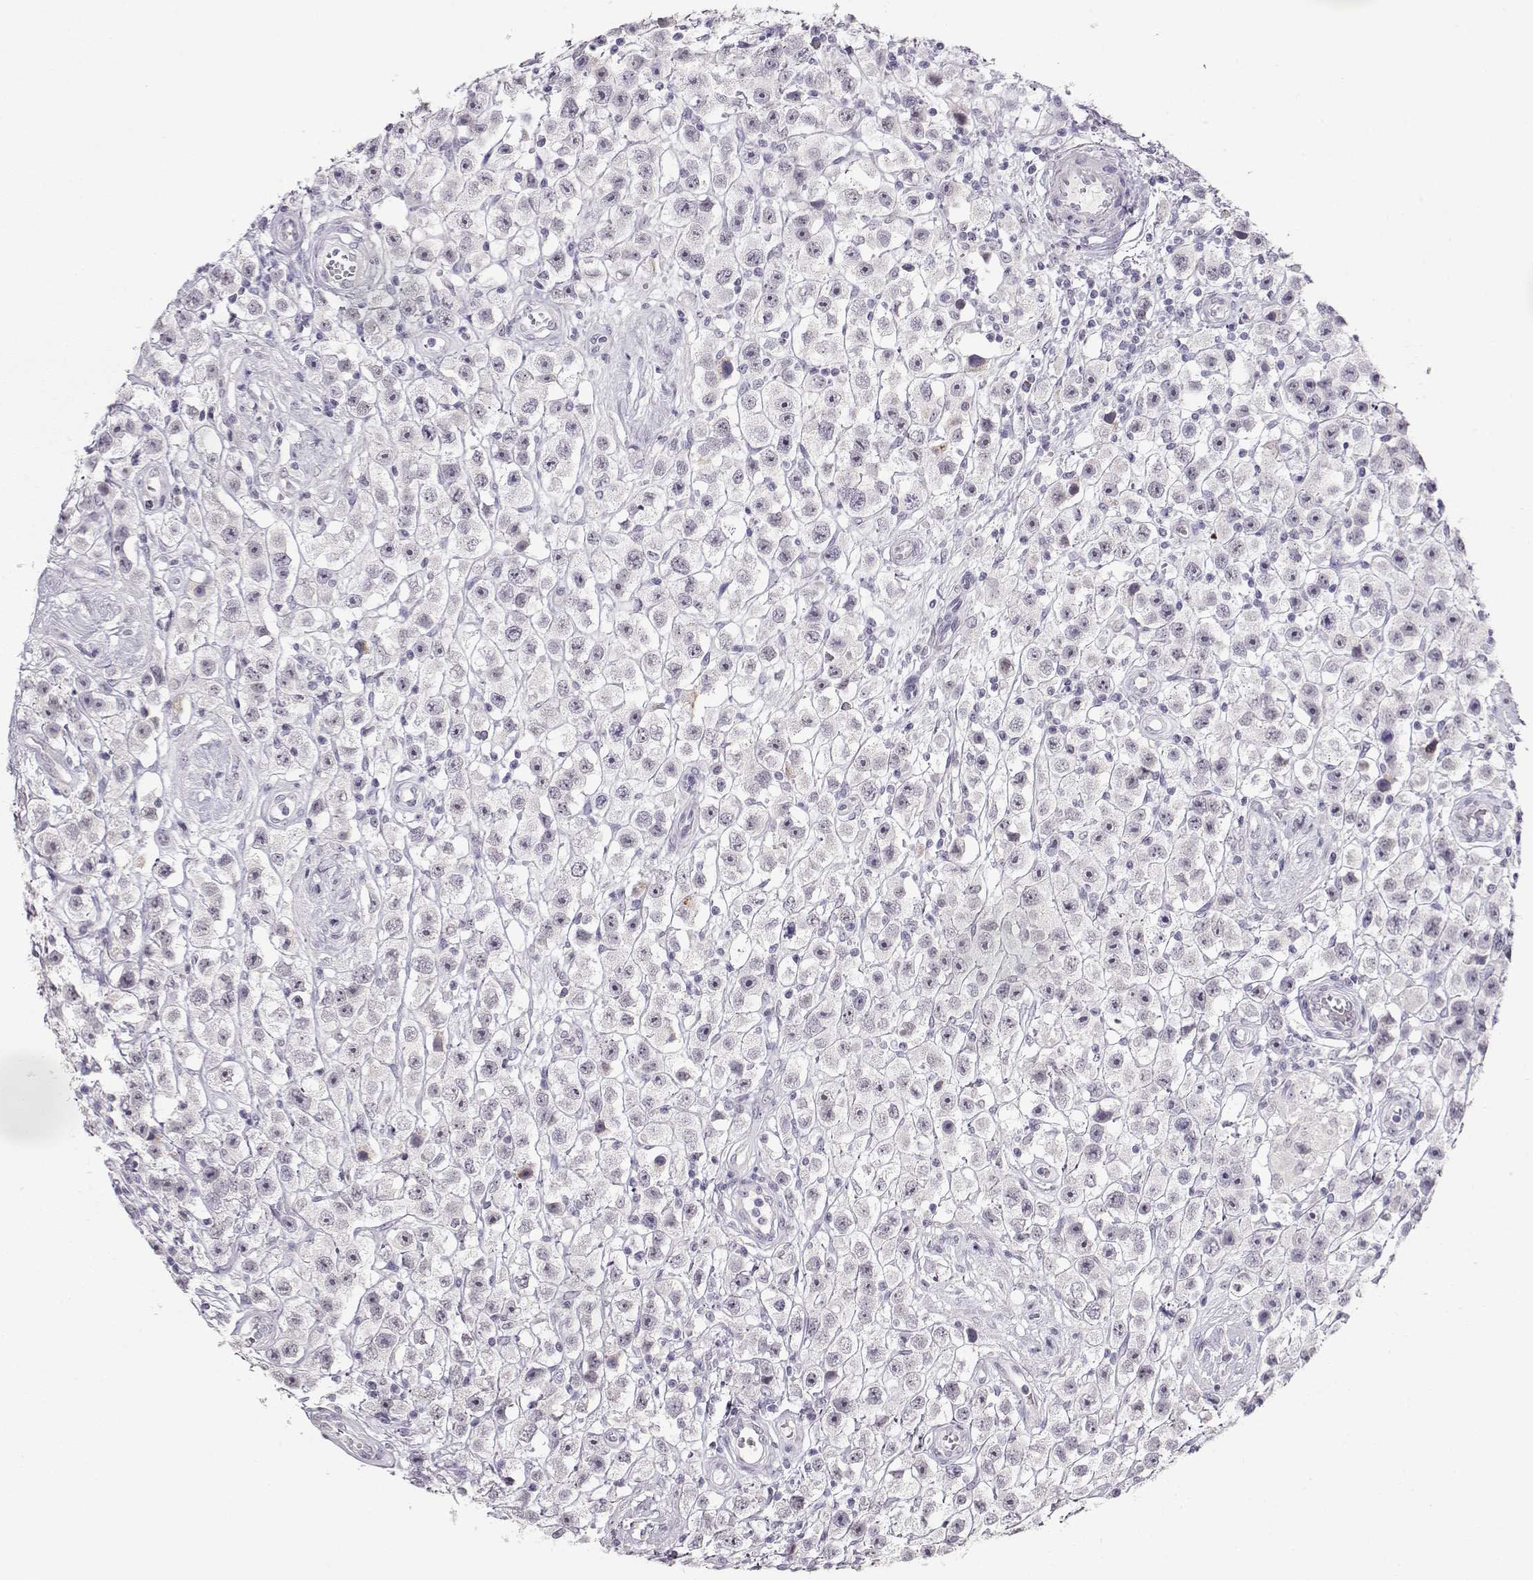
{"staining": {"intensity": "negative", "quantity": "none", "location": "none"}, "tissue": "testis cancer", "cell_type": "Tumor cells", "image_type": "cancer", "snomed": [{"axis": "morphology", "description": "Seminoma, NOS"}, {"axis": "topography", "description": "Testis"}], "caption": "Tumor cells are negative for brown protein staining in testis seminoma.", "gene": "IMPG1", "patient": {"sex": "male", "age": 45}}